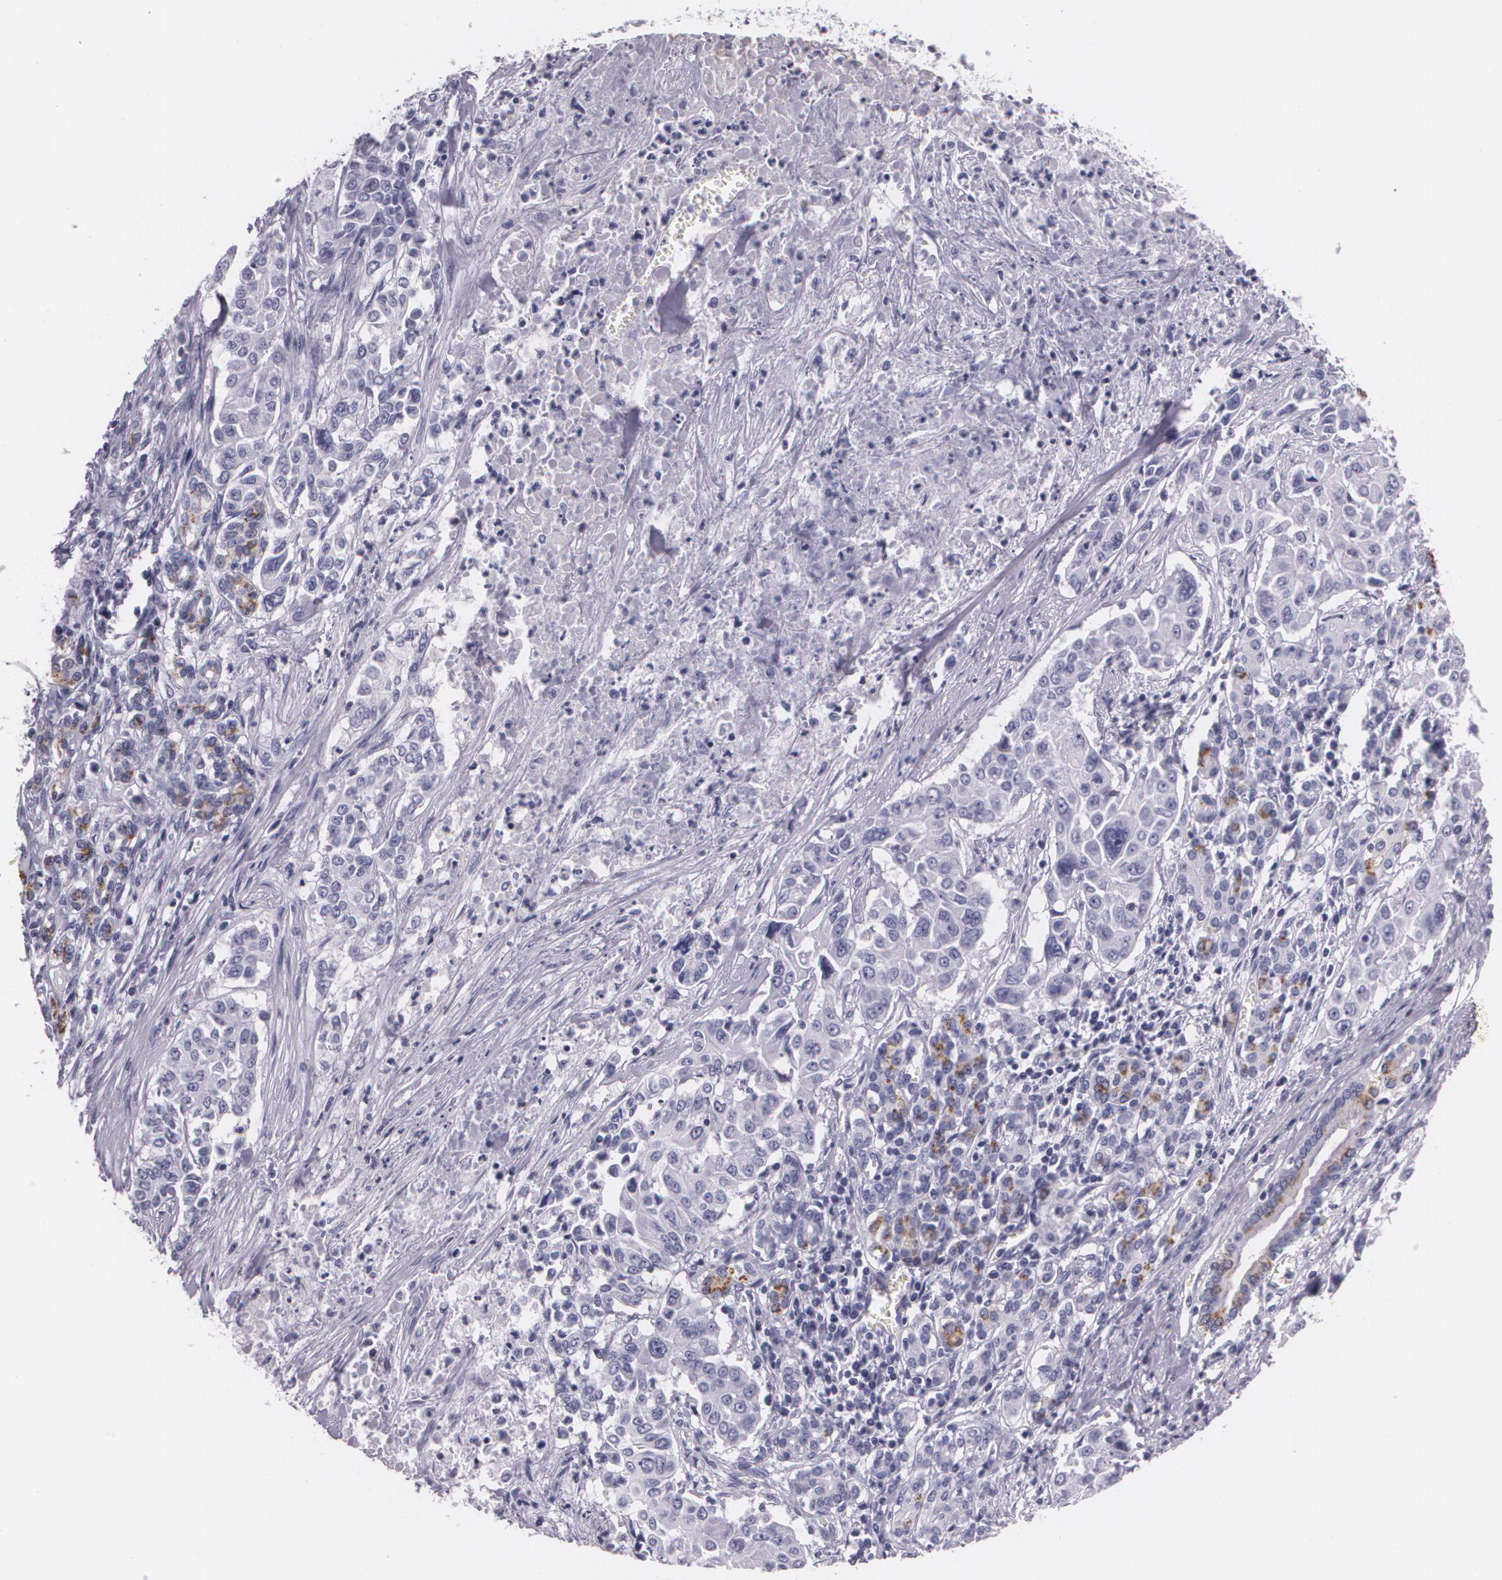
{"staining": {"intensity": "negative", "quantity": "none", "location": "none"}, "tissue": "pancreatic cancer", "cell_type": "Tumor cells", "image_type": "cancer", "snomed": [{"axis": "morphology", "description": "Adenocarcinoma, NOS"}, {"axis": "topography", "description": "Pancreas"}], "caption": "Tumor cells are negative for protein expression in human adenocarcinoma (pancreatic).", "gene": "DLG4", "patient": {"sex": "female", "age": 52}}